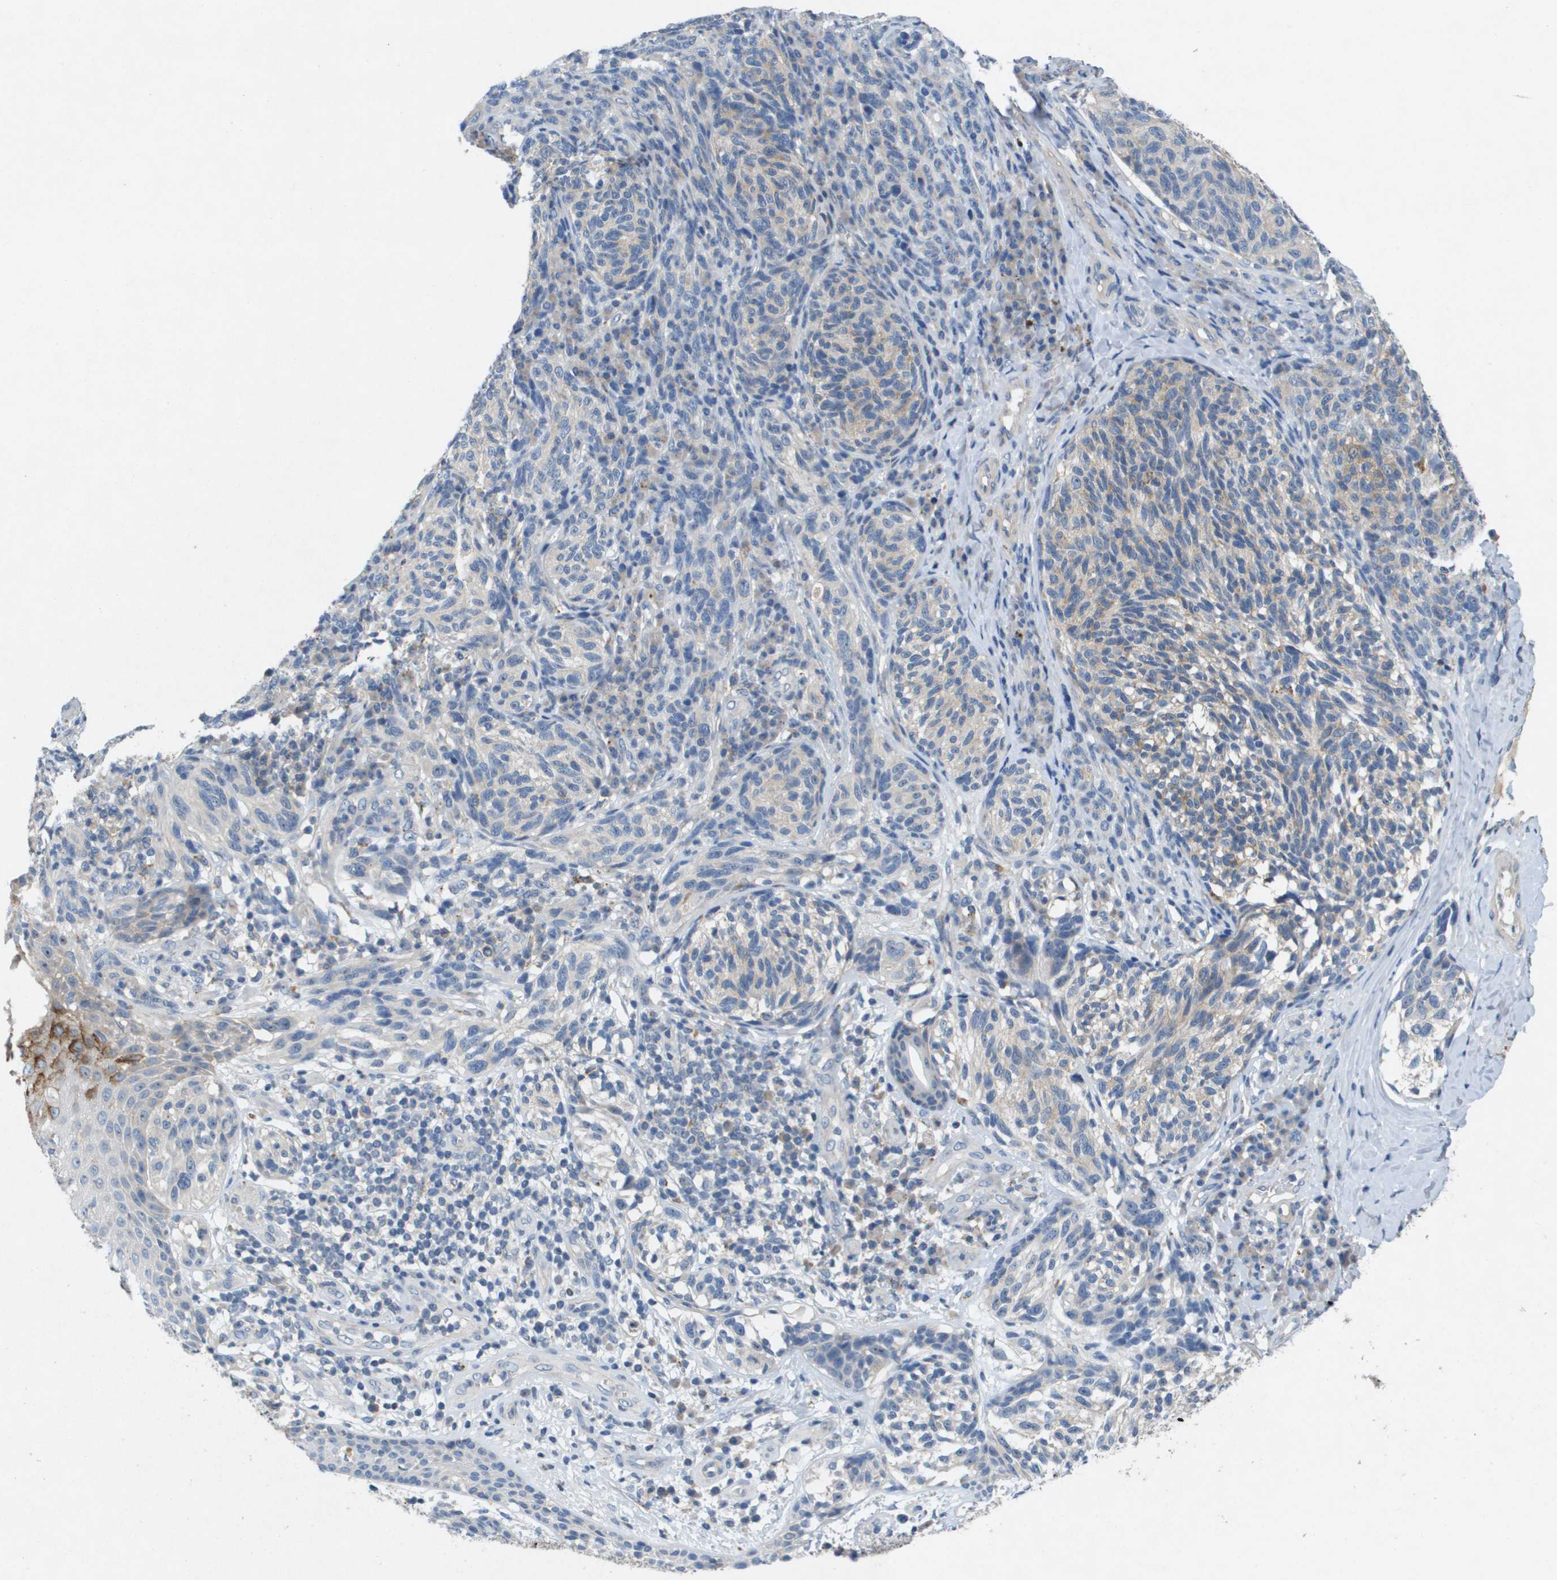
{"staining": {"intensity": "negative", "quantity": "none", "location": "none"}, "tissue": "melanoma", "cell_type": "Tumor cells", "image_type": "cancer", "snomed": [{"axis": "morphology", "description": "Malignant melanoma, NOS"}, {"axis": "topography", "description": "Skin"}], "caption": "Melanoma was stained to show a protein in brown. There is no significant expression in tumor cells.", "gene": "B3GNT5", "patient": {"sex": "female", "age": 73}}